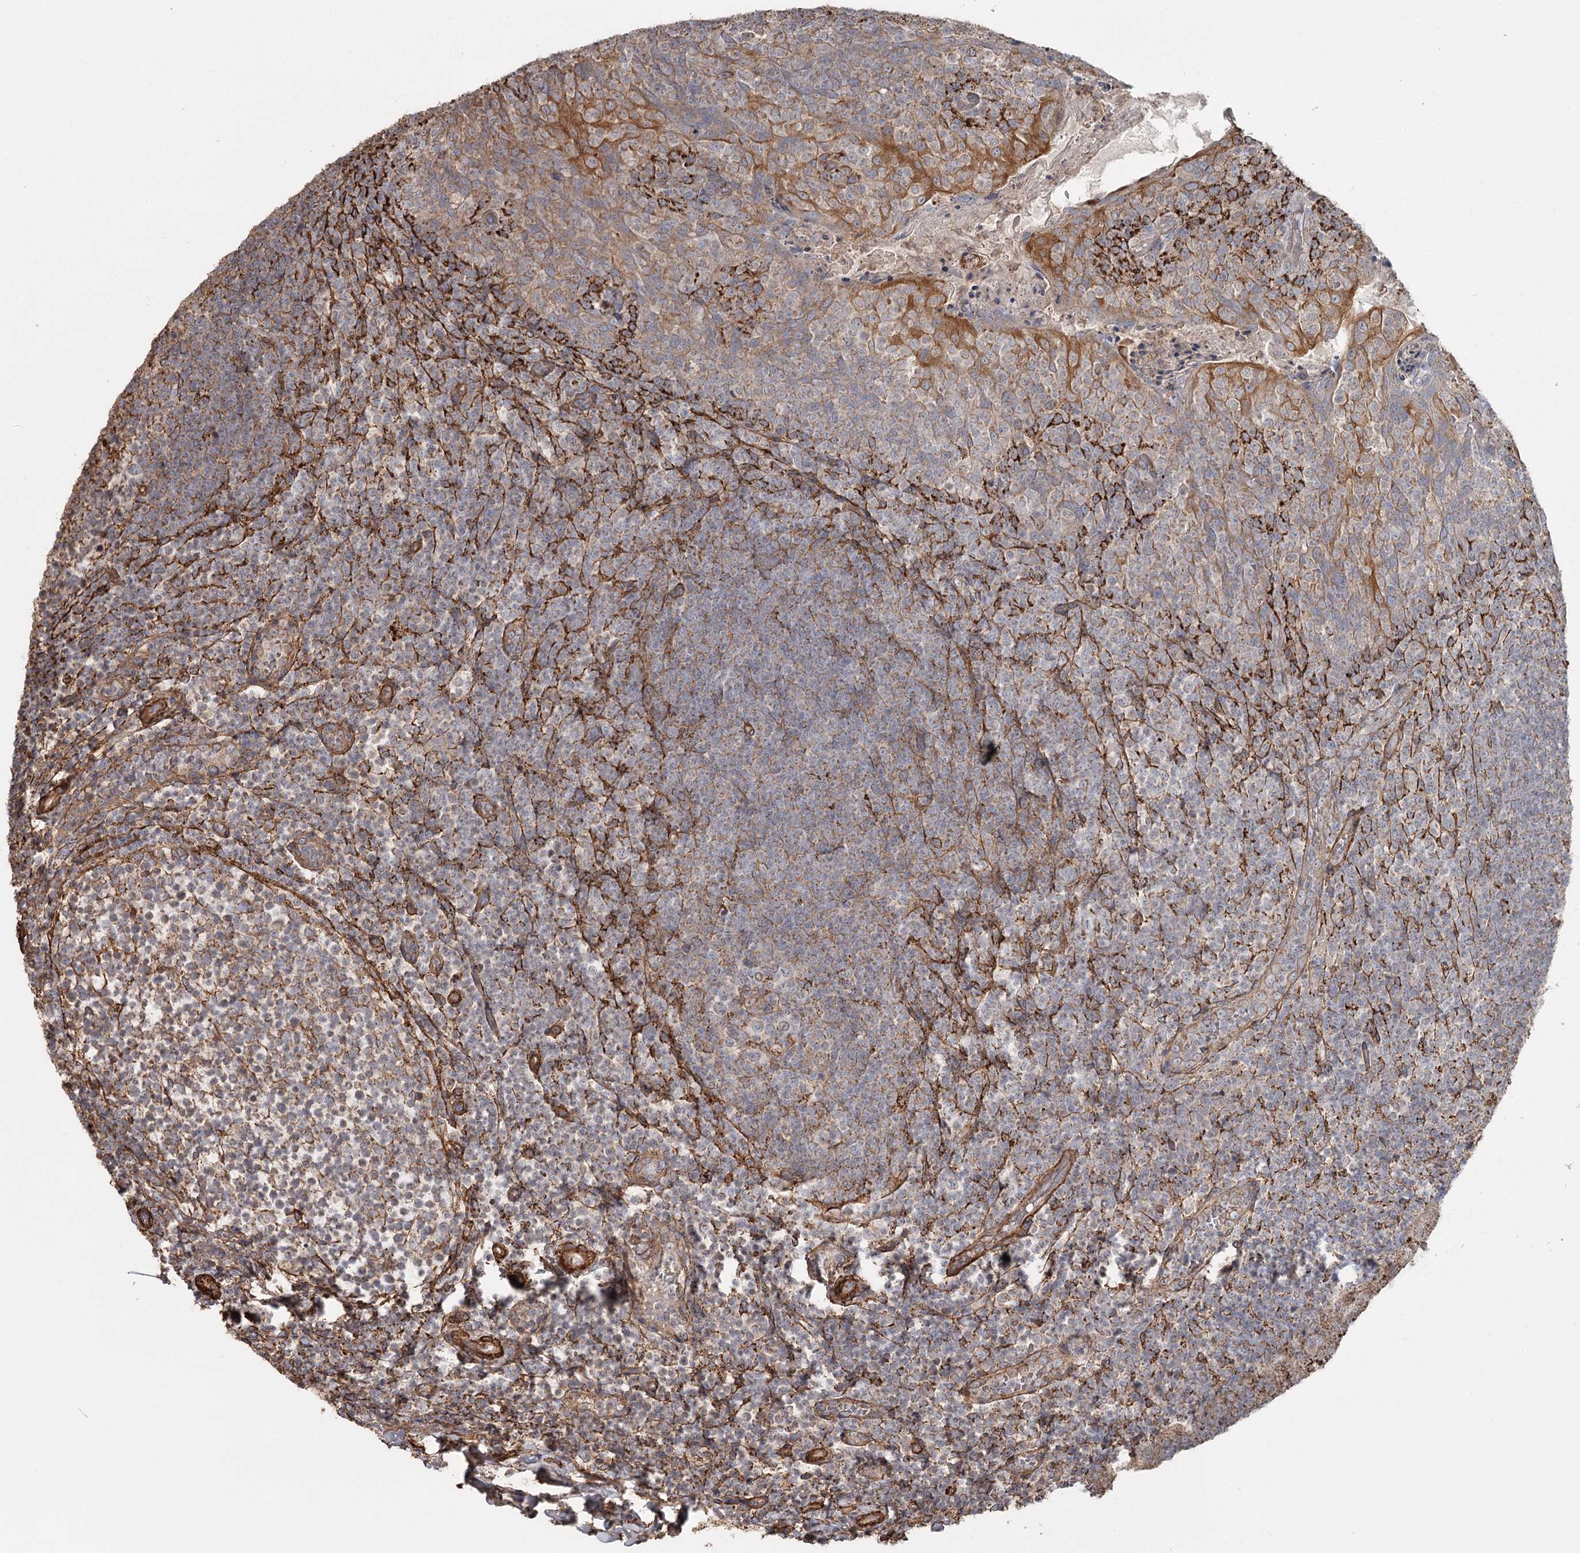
{"staining": {"intensity": "weak", "quantity": "25%-75%", "location": "cytoplasmic/membranous"}, "tissue": "tonsil", "cell_type": "Germinal center cells", "image_type": "normal", "snomed": [{"axis": "morphology", "description": "Normal tissue, NOS"}, {"axis": "topography", "description": "Tonsil"}], "caption": "This image displays immunohistochemistry staining of normal tonsil, with low weak cytoplasmic/membranous positivity in about 25%-75% of germinal center cells.", "gene": "DHRS9", "patient": {"sex": "female", "age": 10}}